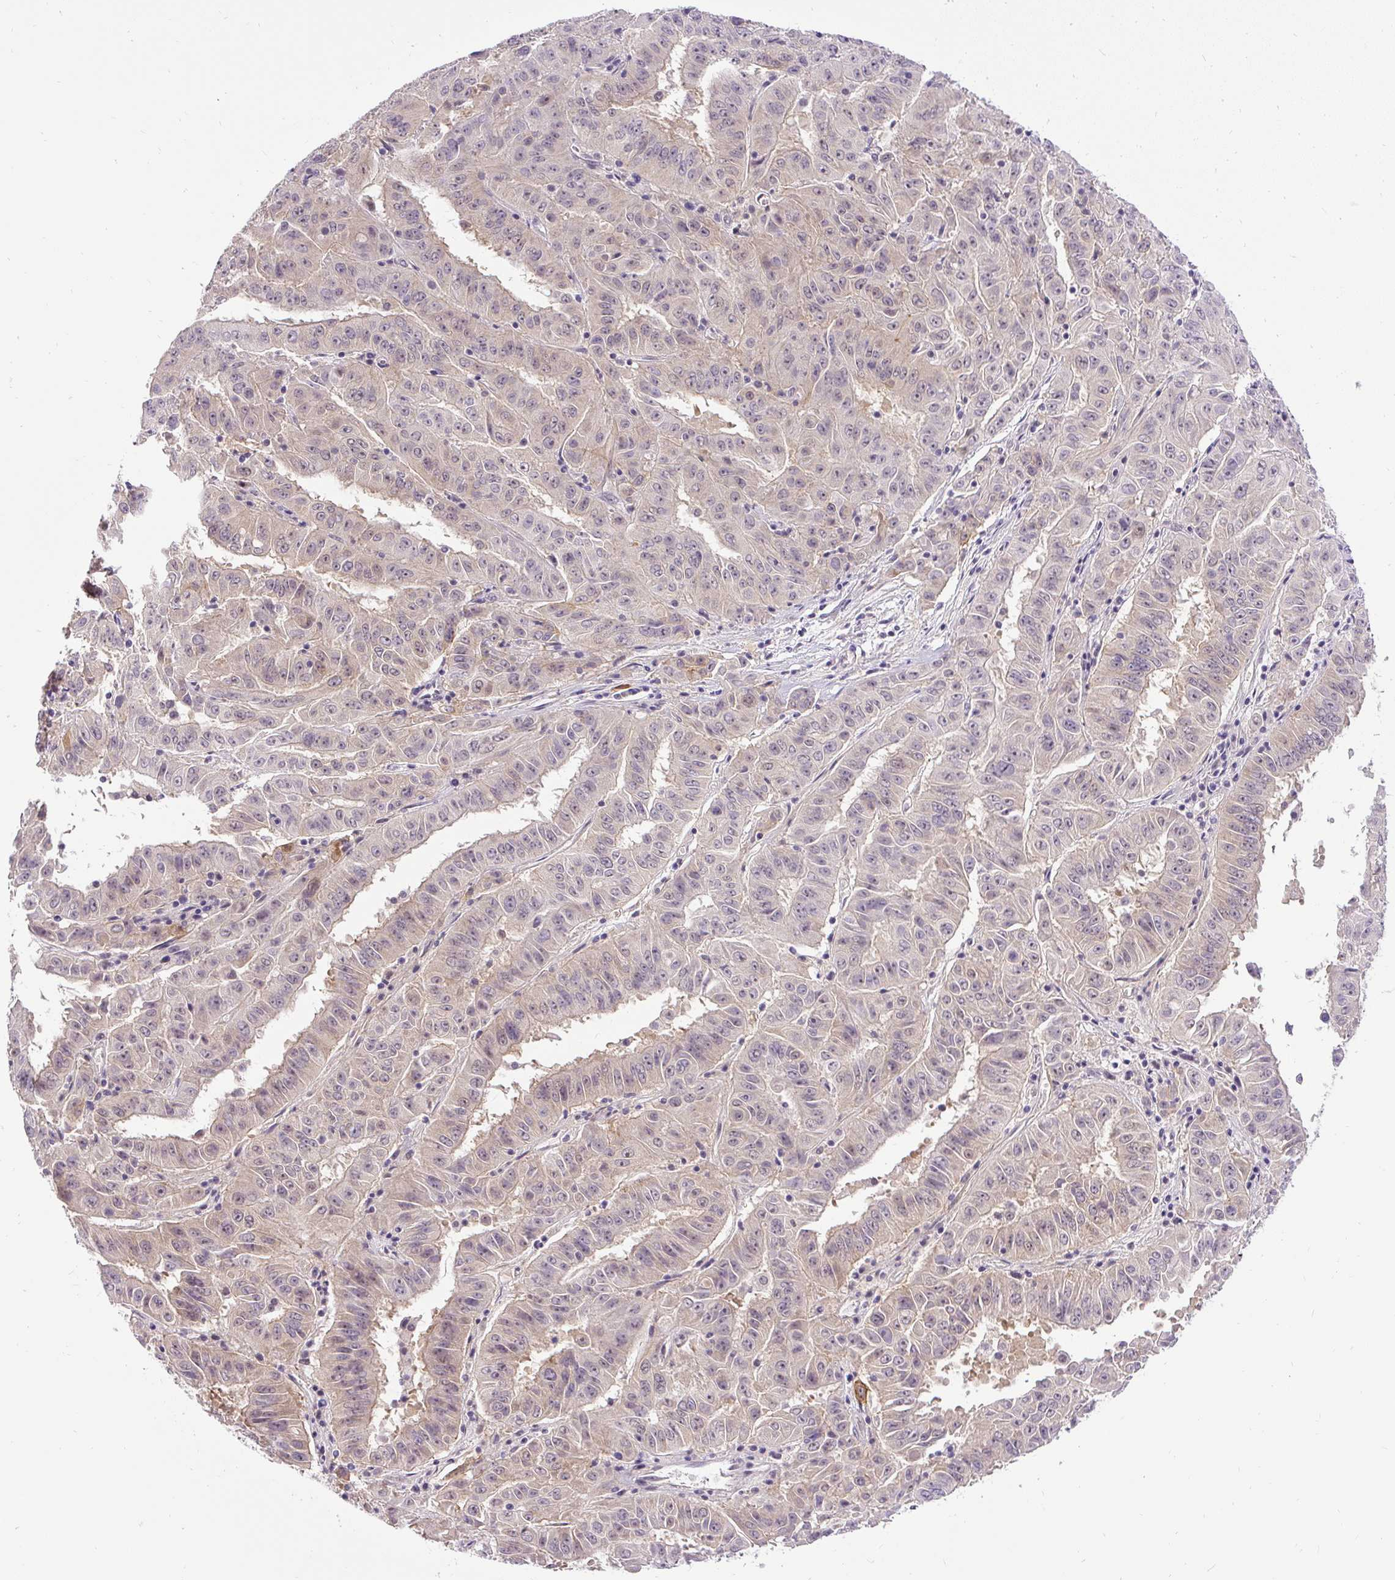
{"staining": {"intensity": "weak", "quantity": "<25%", "location": "cytoplasmic/membranous,nuclear"}, "tissue": "pancreatic cancer", "cell_type": "Tumor cells", "image_type": "cancer", "snomed": [{"axis": "morphology", "description": "Adenocarcinoma, NOS"}, {"axis": "topography", "description": "Pancreas"}], "caption": "The photomicrograph demonstrates no significant staining in tumor cells of pancreatic cancer.", "gene": "FAM117B", "patient": {"sex": "male", "age": 63}}